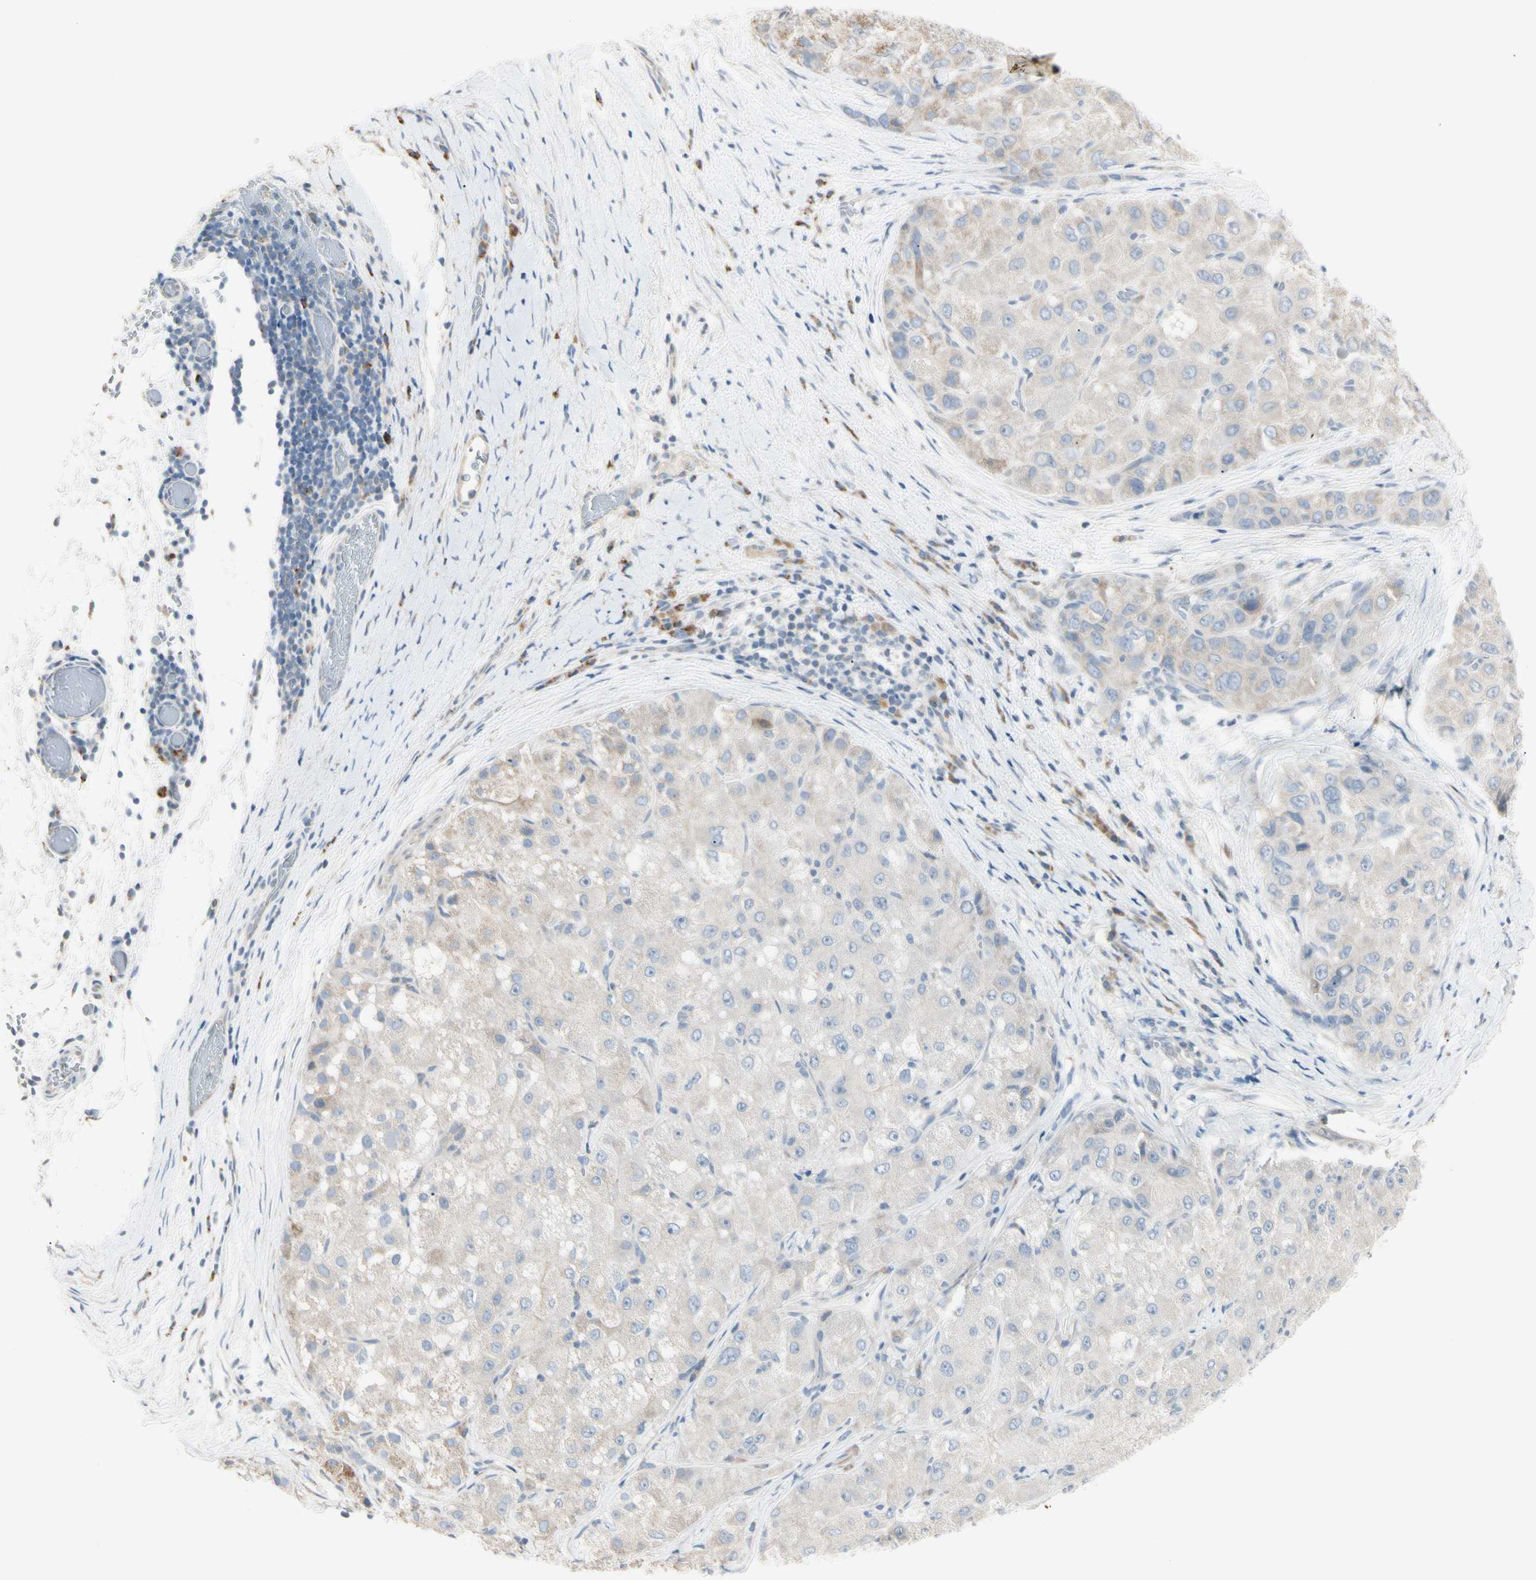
{"staining": {"intensity": "weak", "quantity": "<25%", "location": "cytoplasmic/membranous"}, "tissue": "liver cancer", "cell_type": "Tumor cells", "image_type": "cancer", "snomed": [{"axis": "morphology", "description": "Carcinoma, Hepatocellular, NOS"}, {"axis": "topography", "description": "Liver"}], "caption": "Tumor cells show no significant positivity in liver hepatocellular carcinoma.", "gene": "ALDH18A1", "patient": {"sex": "male", "age": 80}}